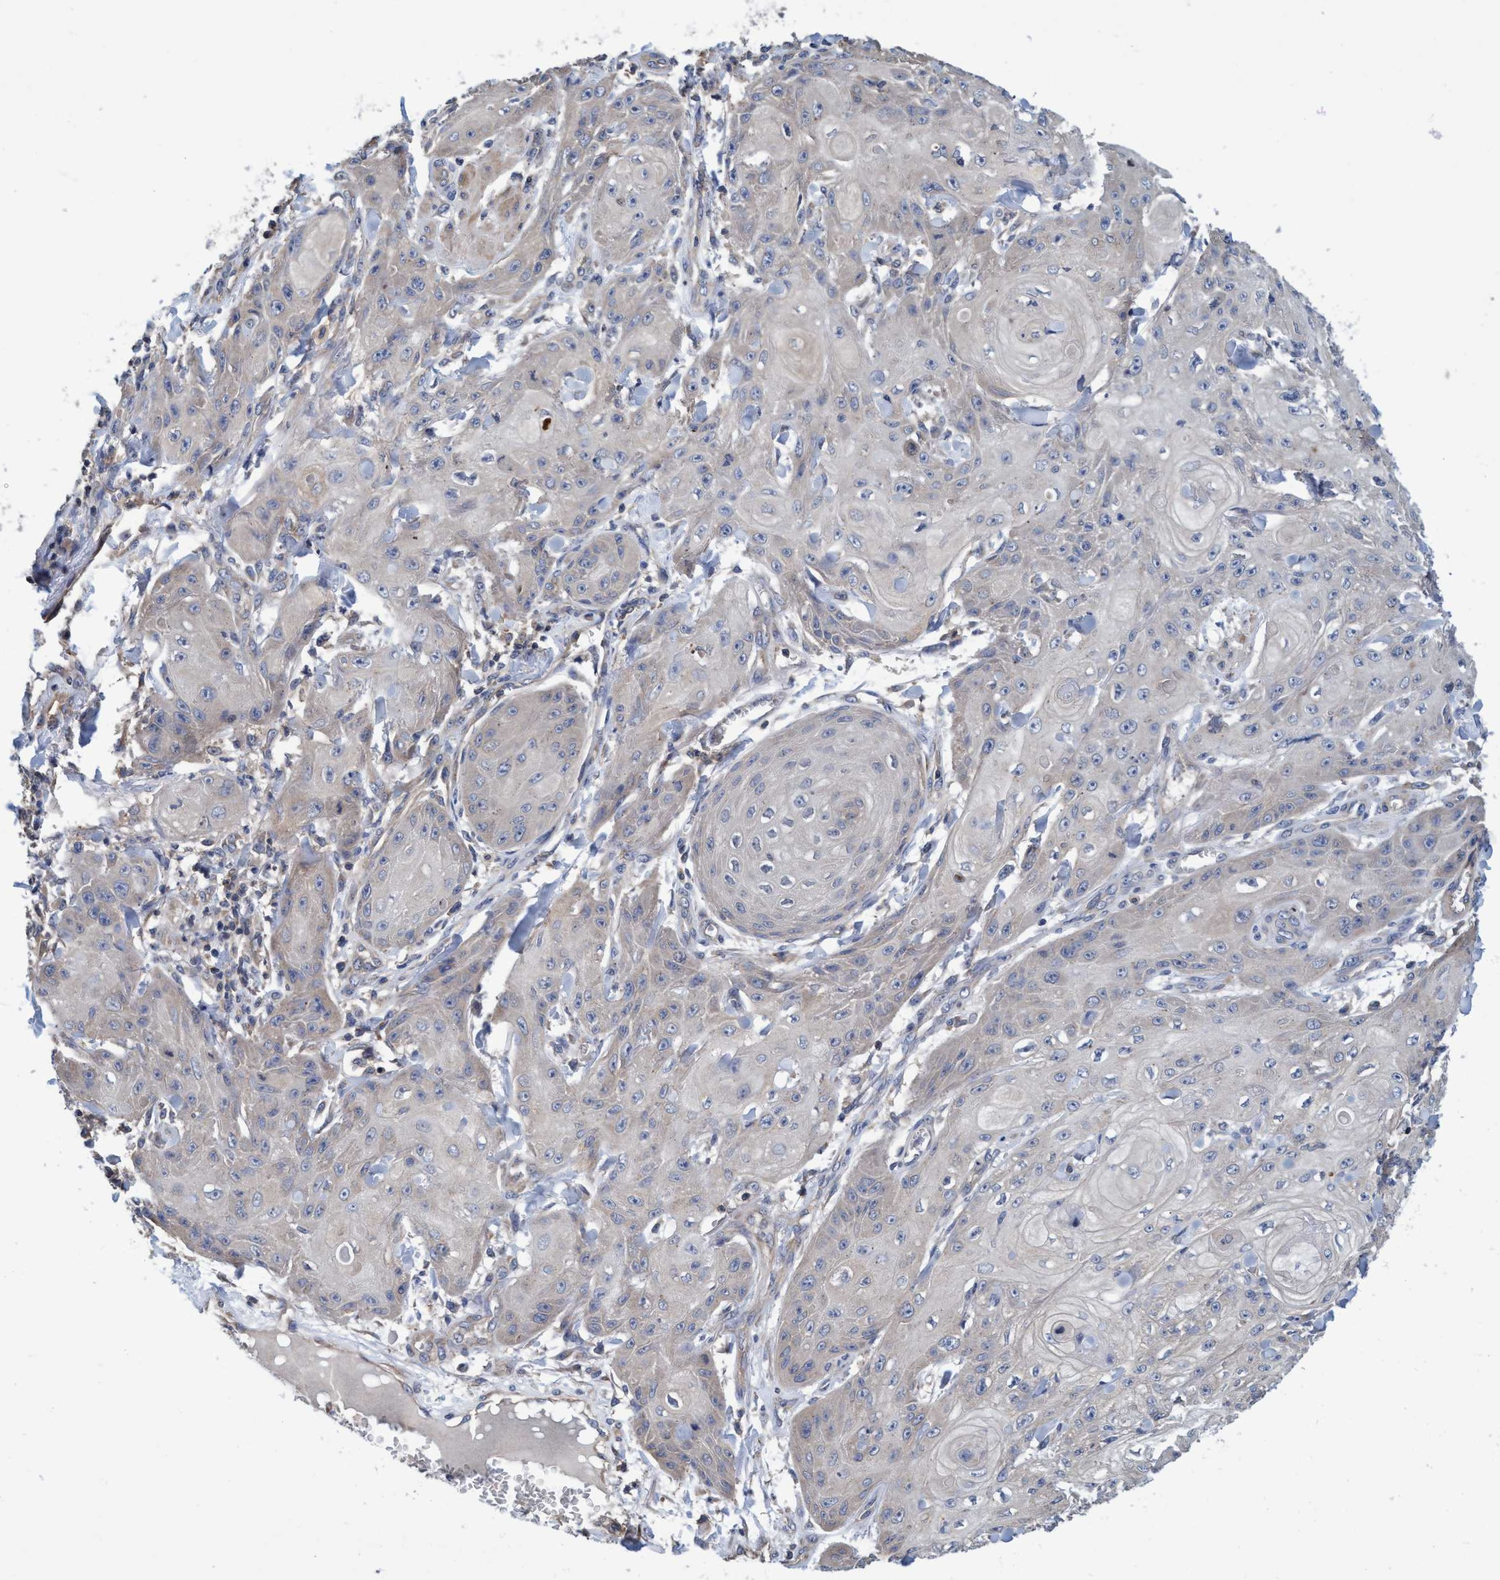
{"staining": {"intensity": "negative", "quantity": "none", "location": "none"}, "tissue": "skin cancer", "cell_type": "Tumor cells", "image_type": "cancer", "snomed": [{"axis": "morphology", "description": "Squamous cell carcinoma, NOS"}, {"axis": "topography", "description": "Skin"}], "caption": "Tumor cells show no significant staining in skin cancer (squamous cell carcinoma).", "gene": "CALCOCO2", "patient": {"sex": "male", "age": 74}}